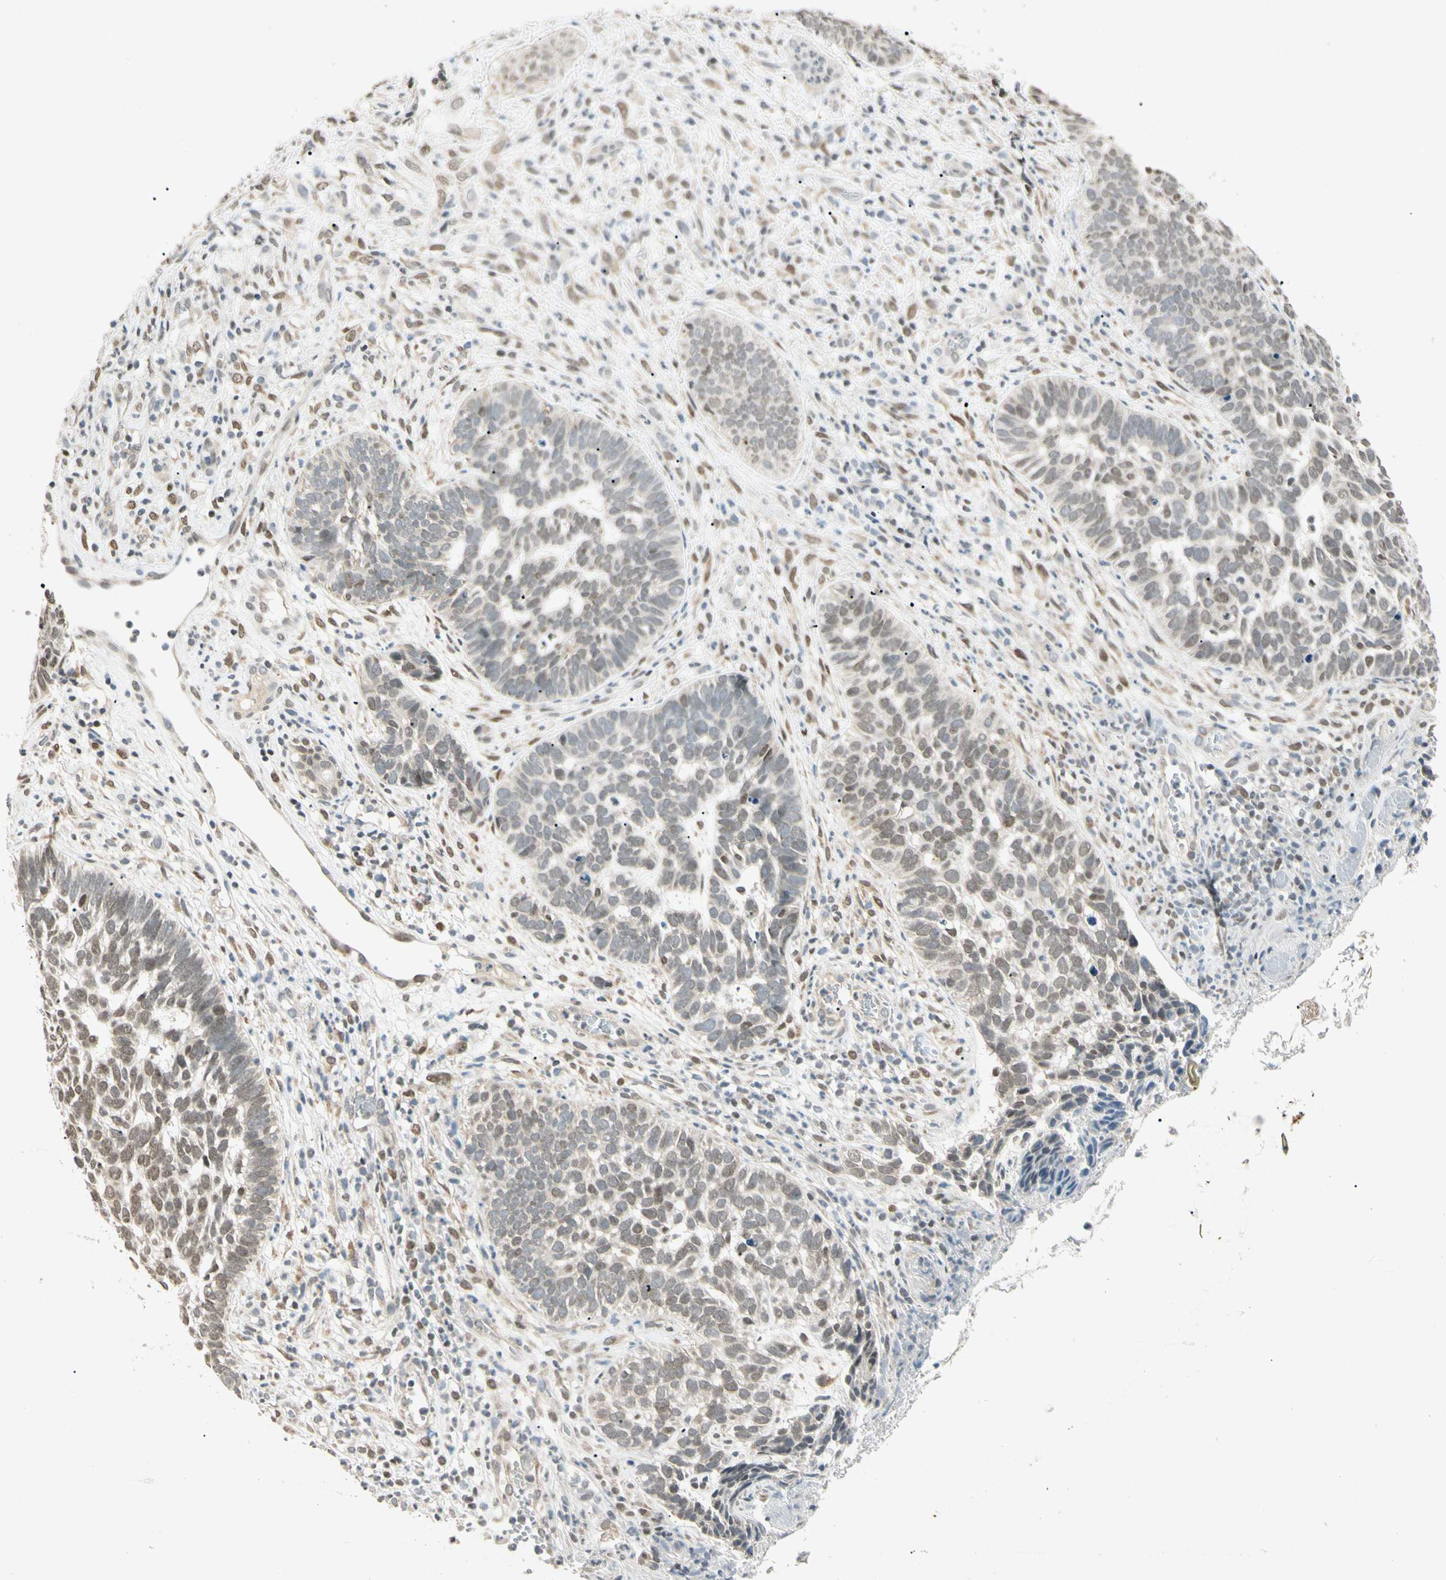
{"staining": {"intensity": "weak", "quantity": "25%-75%", "location": "nuclear"}, "tissue": "skin cancer", "cell_type": "Tumor cells", "image_type": "cancer", "snomed": [{"axis": "morphology", "description": "Basal cell carcinoma"}, {"axis": "topography", "description": "Skin"}], "caption": "Brown immunohistochemical staining in skin cancer reveals weak nuclear expression in about 25%-75% of tumor cells. The staining was performed using DAB to visualize the protein expression in brown, while the nuclei were stained in blue with hematoxylin (Magnification: 20x).", "gene": "ZBTB4", "patient": {"sex": "male", "age": 87}}